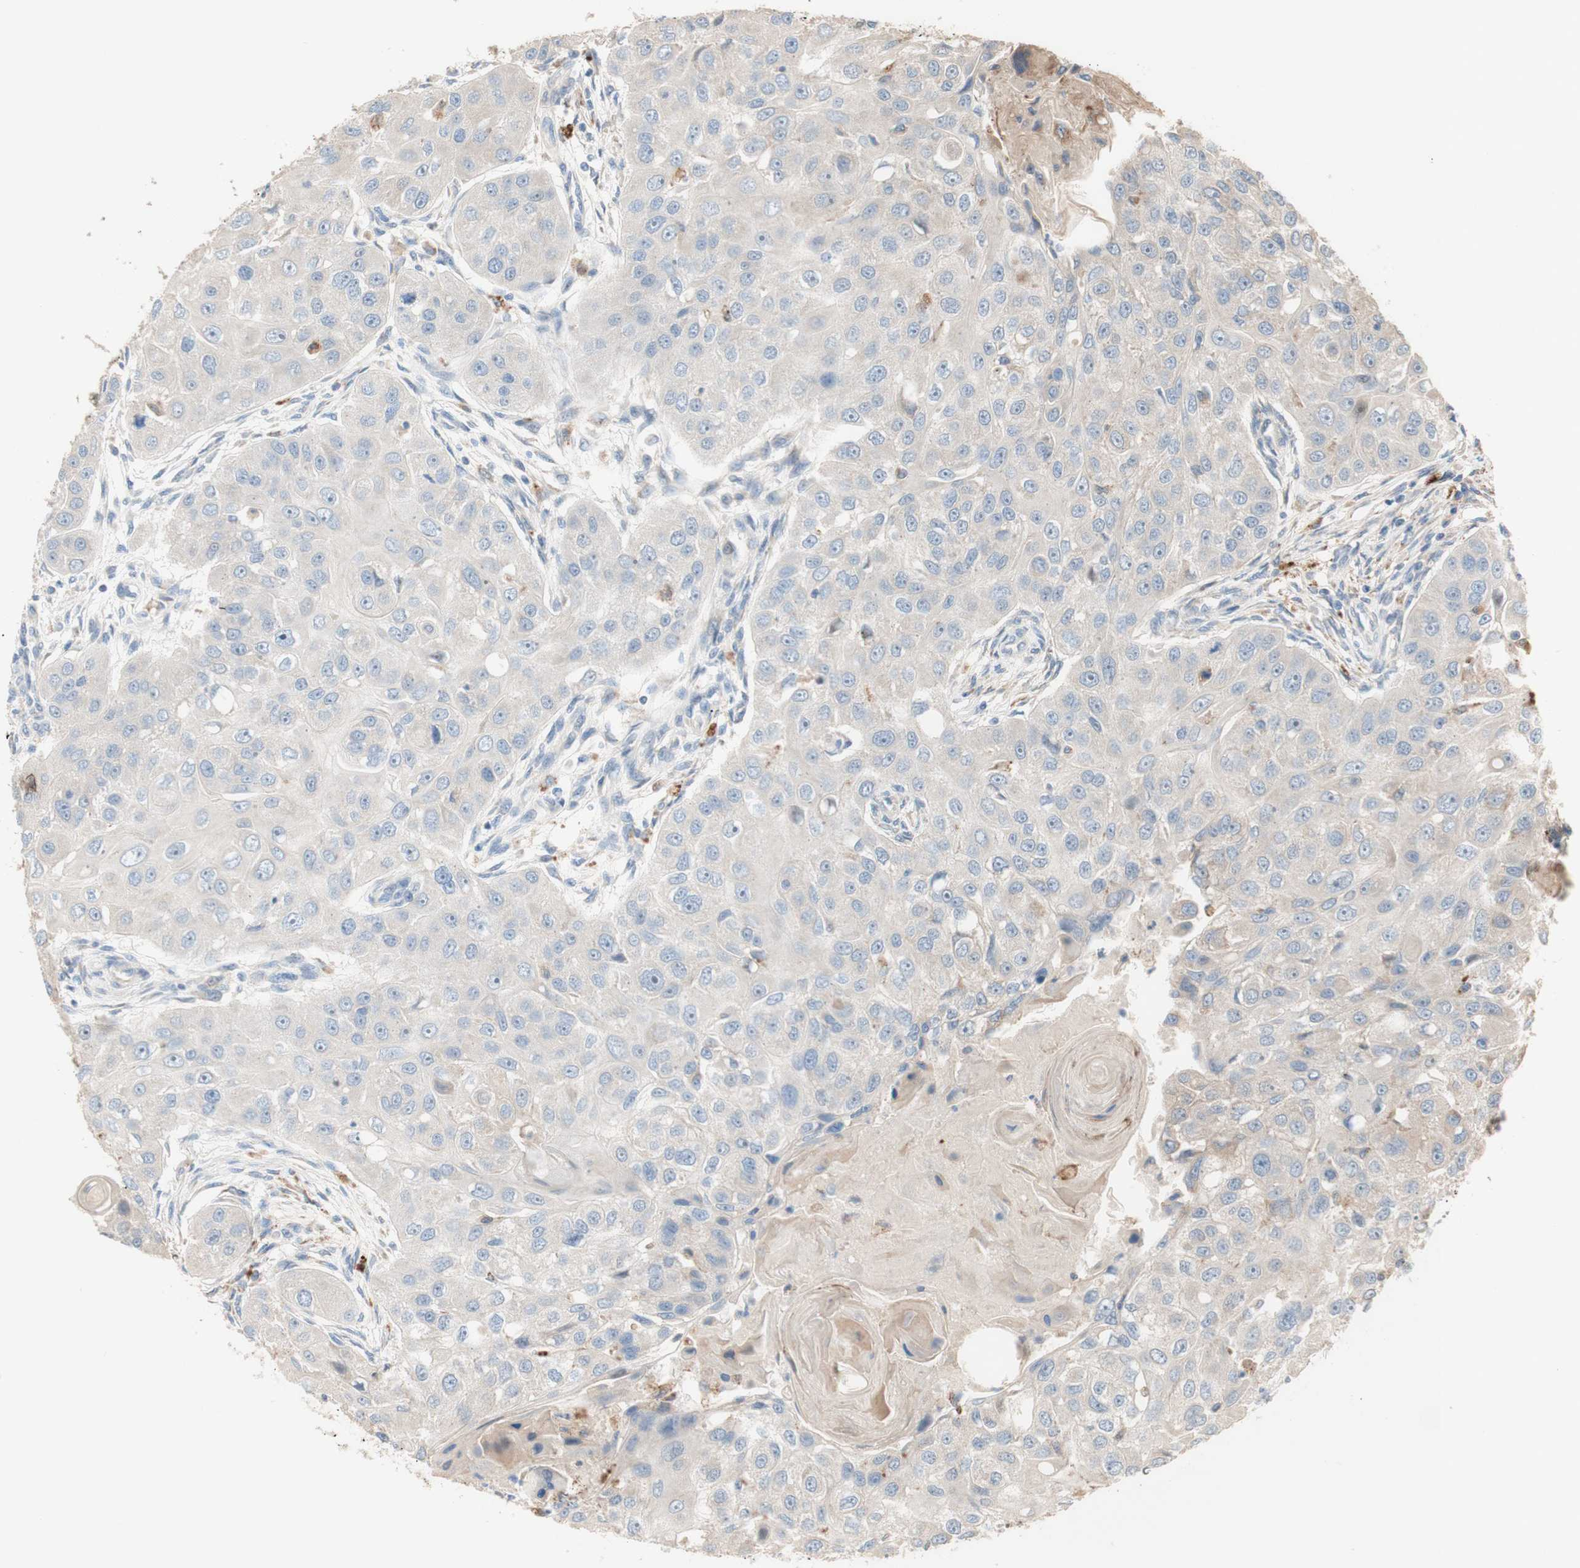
{"staining": {"intensity": "negative", "quantity": "none", "location": "none"}, "tissue": "head and neck cancer", "cell_type": "Tumor cells", "image_type": "cancer", "snomed": [{"axis": "morphology", "description": "Normal tissue, NOS"}, {"axis": "morphology", "description": "Squamous cell carcinoma, NOS"}, {"axis": "topography", "description": "Skeletal muscle"}, {"axis": "topography", "description": "Head-Neck"}], "caption": "Tumor cells show no significant protein expression in head and neck cancer.", "gene": "PTPN21", "patient": {"sex": "male", "age": 51}}